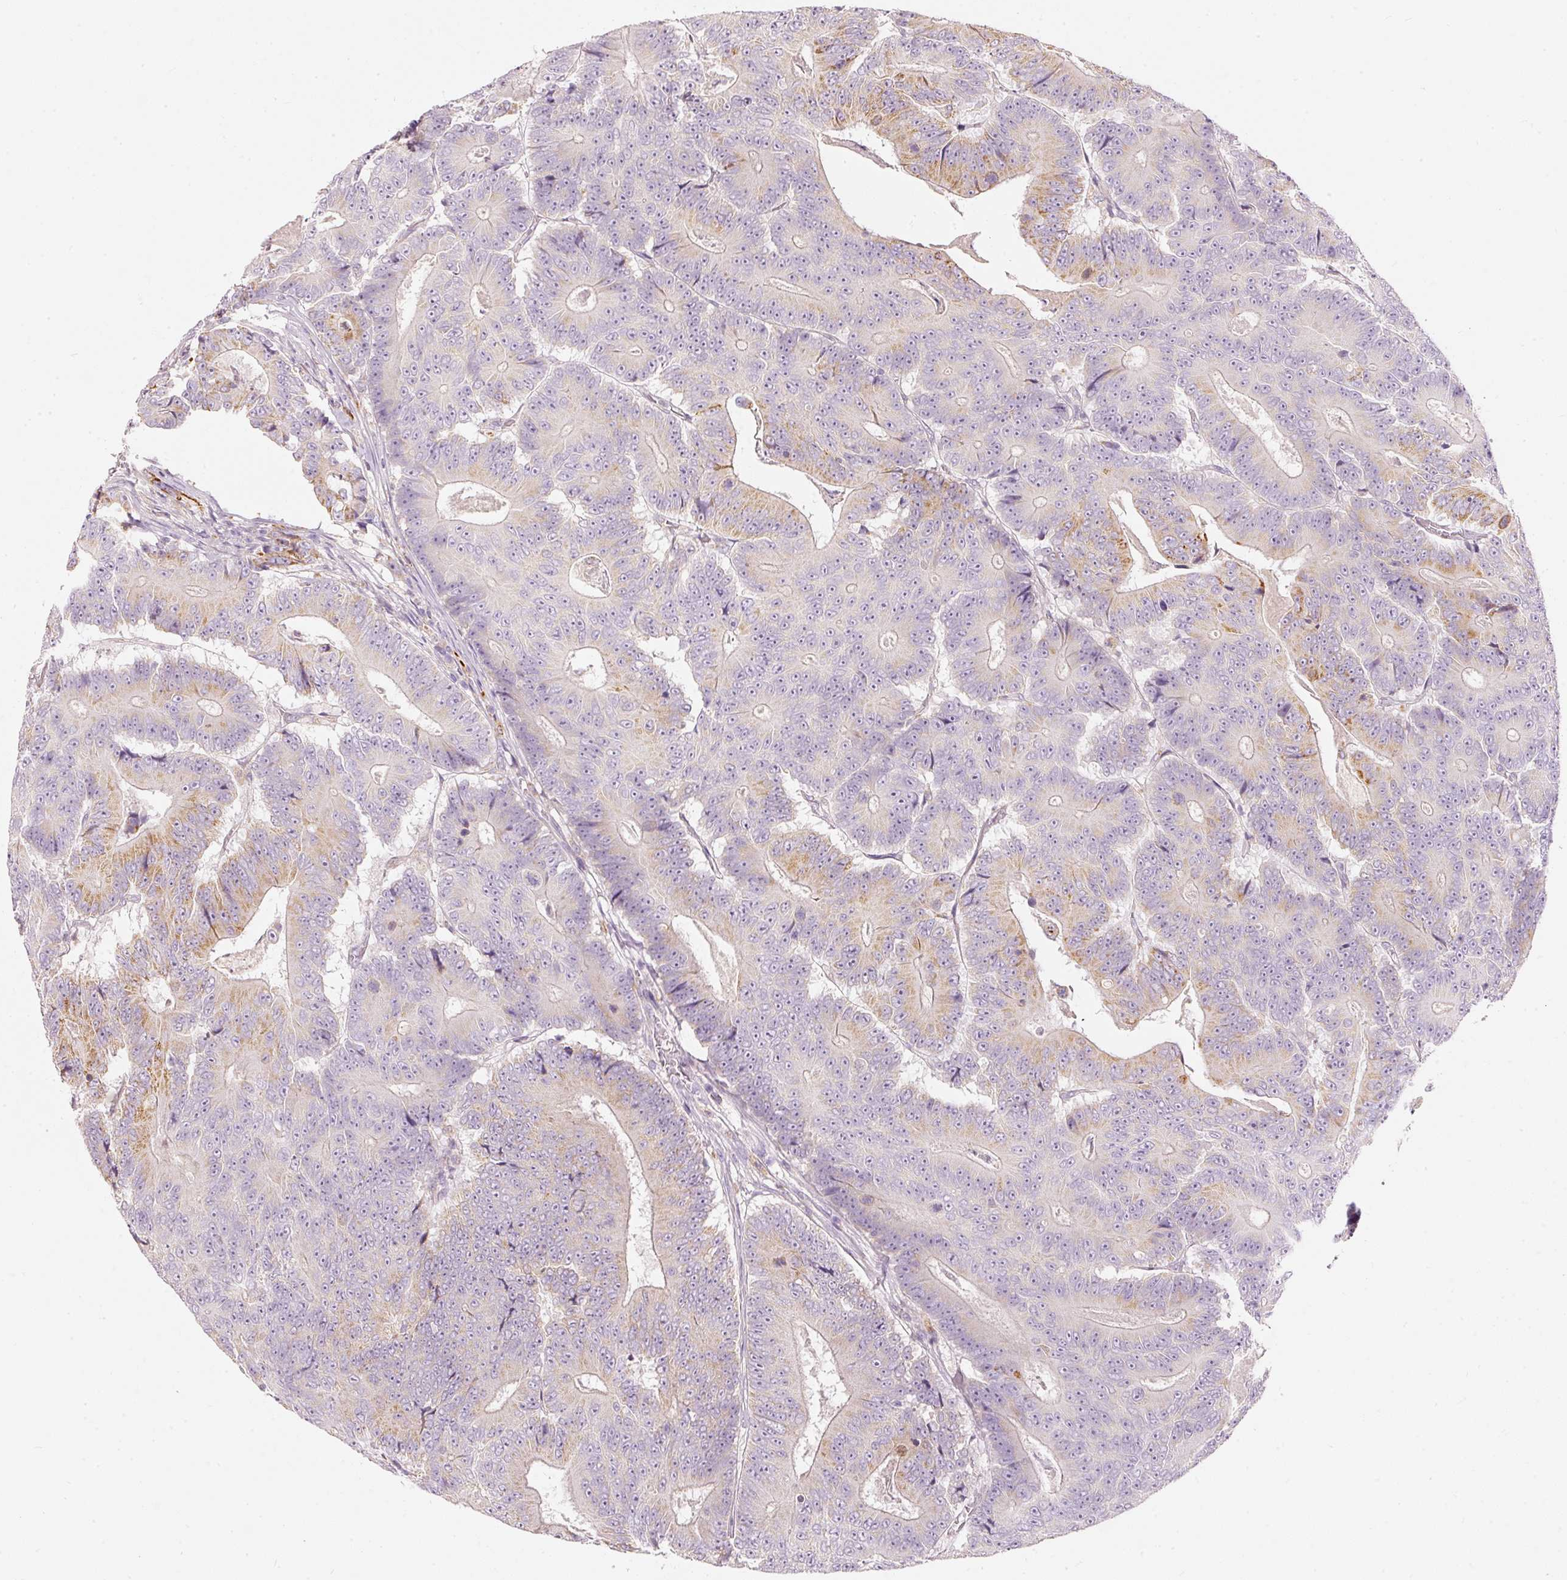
{"staining": {"intensity": "moderate", "quantity": "<25%", "location": "cytoplasmic/membranous"}, "tissue": "colorectal cancer", "cell_type": "Tumor cells", "image_type": "cancer", "snomed": [{"axis": "morphology", "description": "Adenocarcinoma, NOS"}, {"axis": "topography", "description": "Colon"}], "caption": "Immunohistochemistry of adenocarcinoma (colorectal) reveals low levels of moderate cytoplasmic/membranous staining in approximately <25% of tumor cells.", "gene": "MTHFD2", "patient": {"sex": "male", "age": 83}}